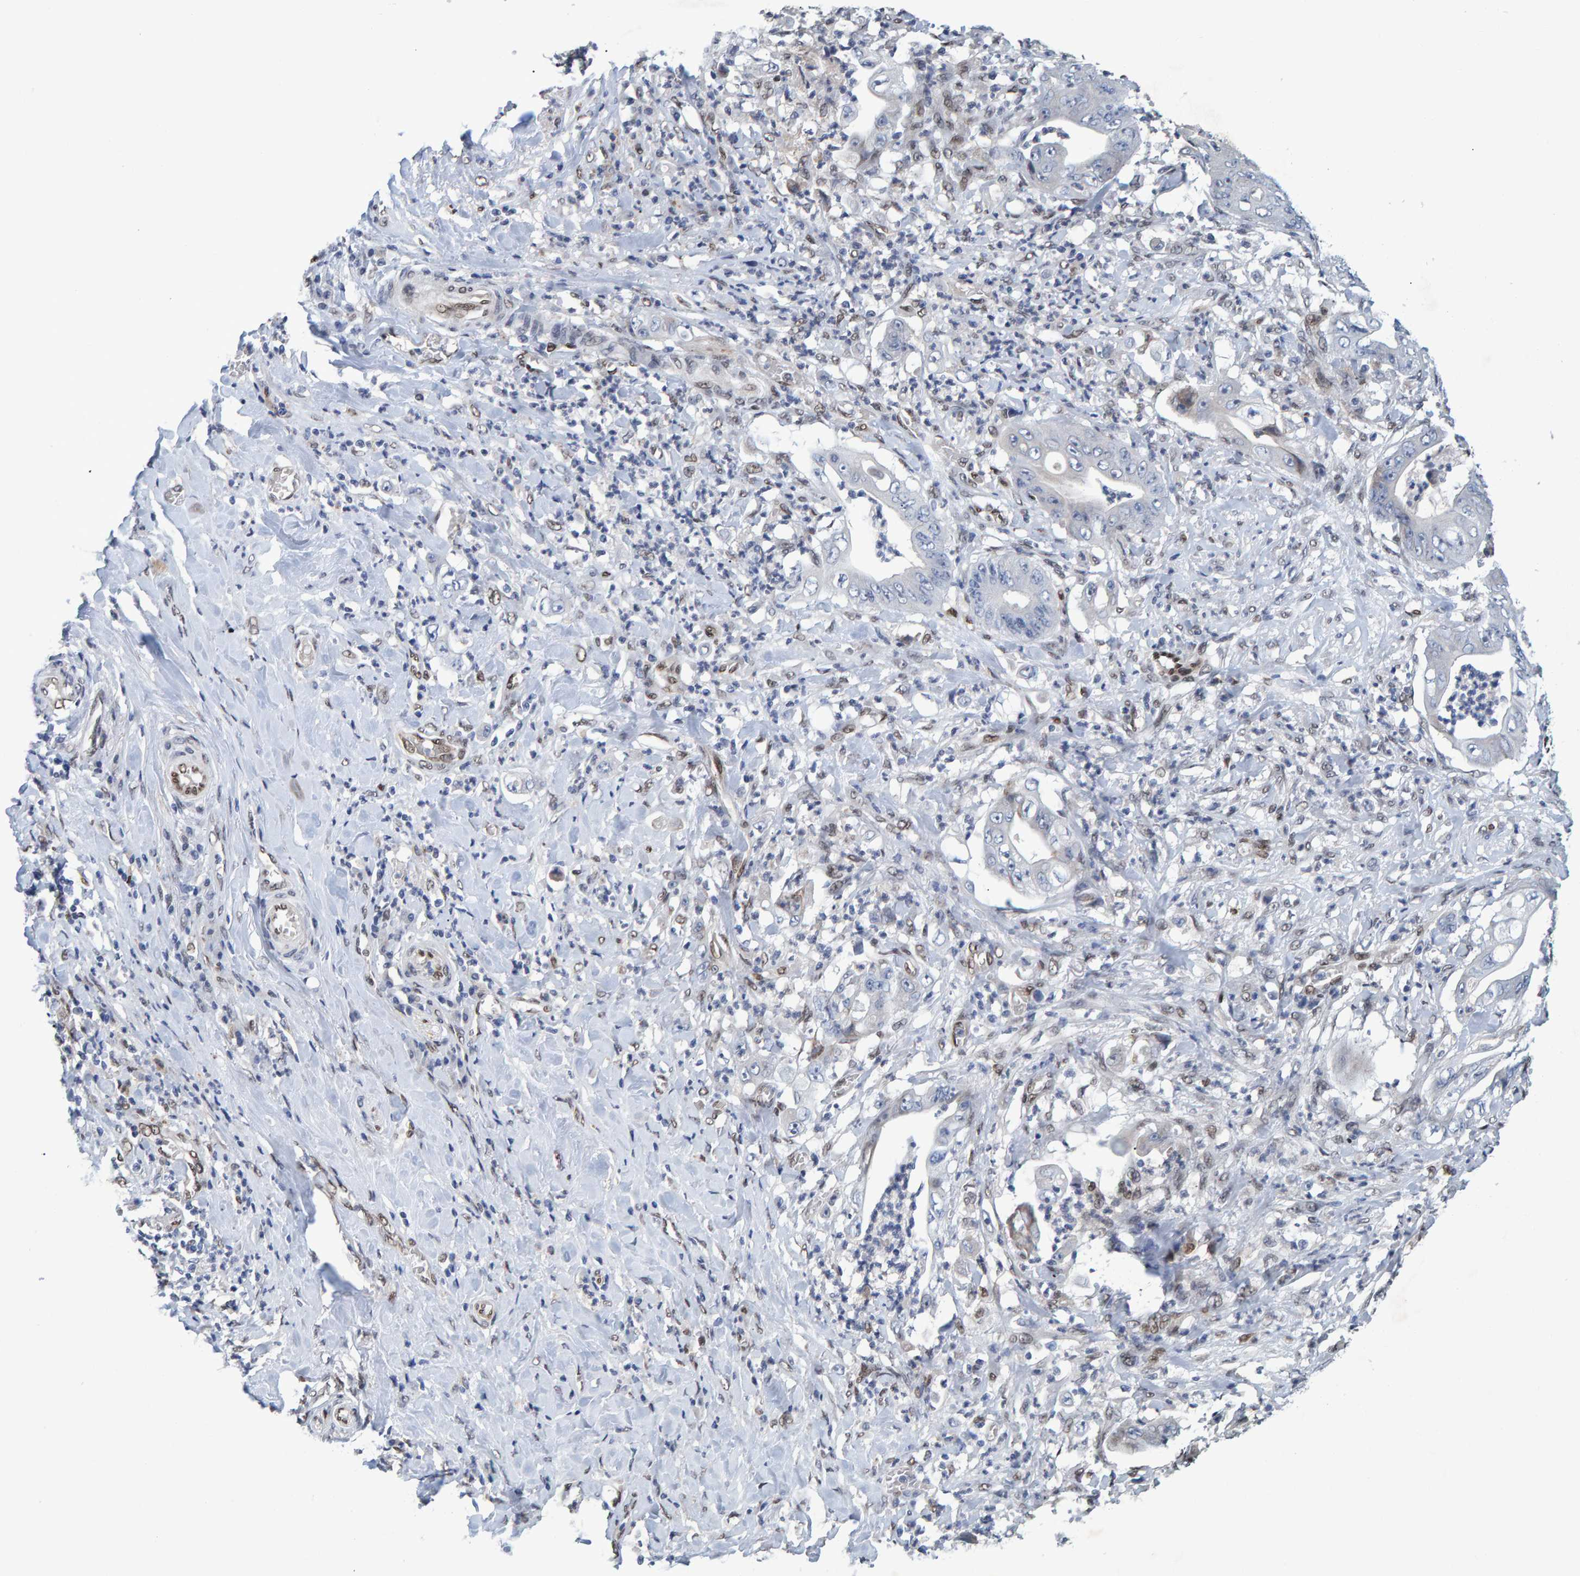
{"staining": {"intensity": "negative", "quantity": "none", "location": "none"}, "tissue": "stomach cancer", "cell_type": "Tumor cells", "image_type": "cancer", "snomed": [{"axis": "morphology", "description": "Adenocarcinoma, NOS"}, {"axis": "topography", "description": "Stomach"}], "caption": "The histopathology image exhibits no significant expression in tumor cells of stomach adenocarcinoma. (DAB immunohistochemistry (IHC) with hematoxylin counter stain).", "gene": "QKI", "patient": {"sex": "female", "age": 73}}